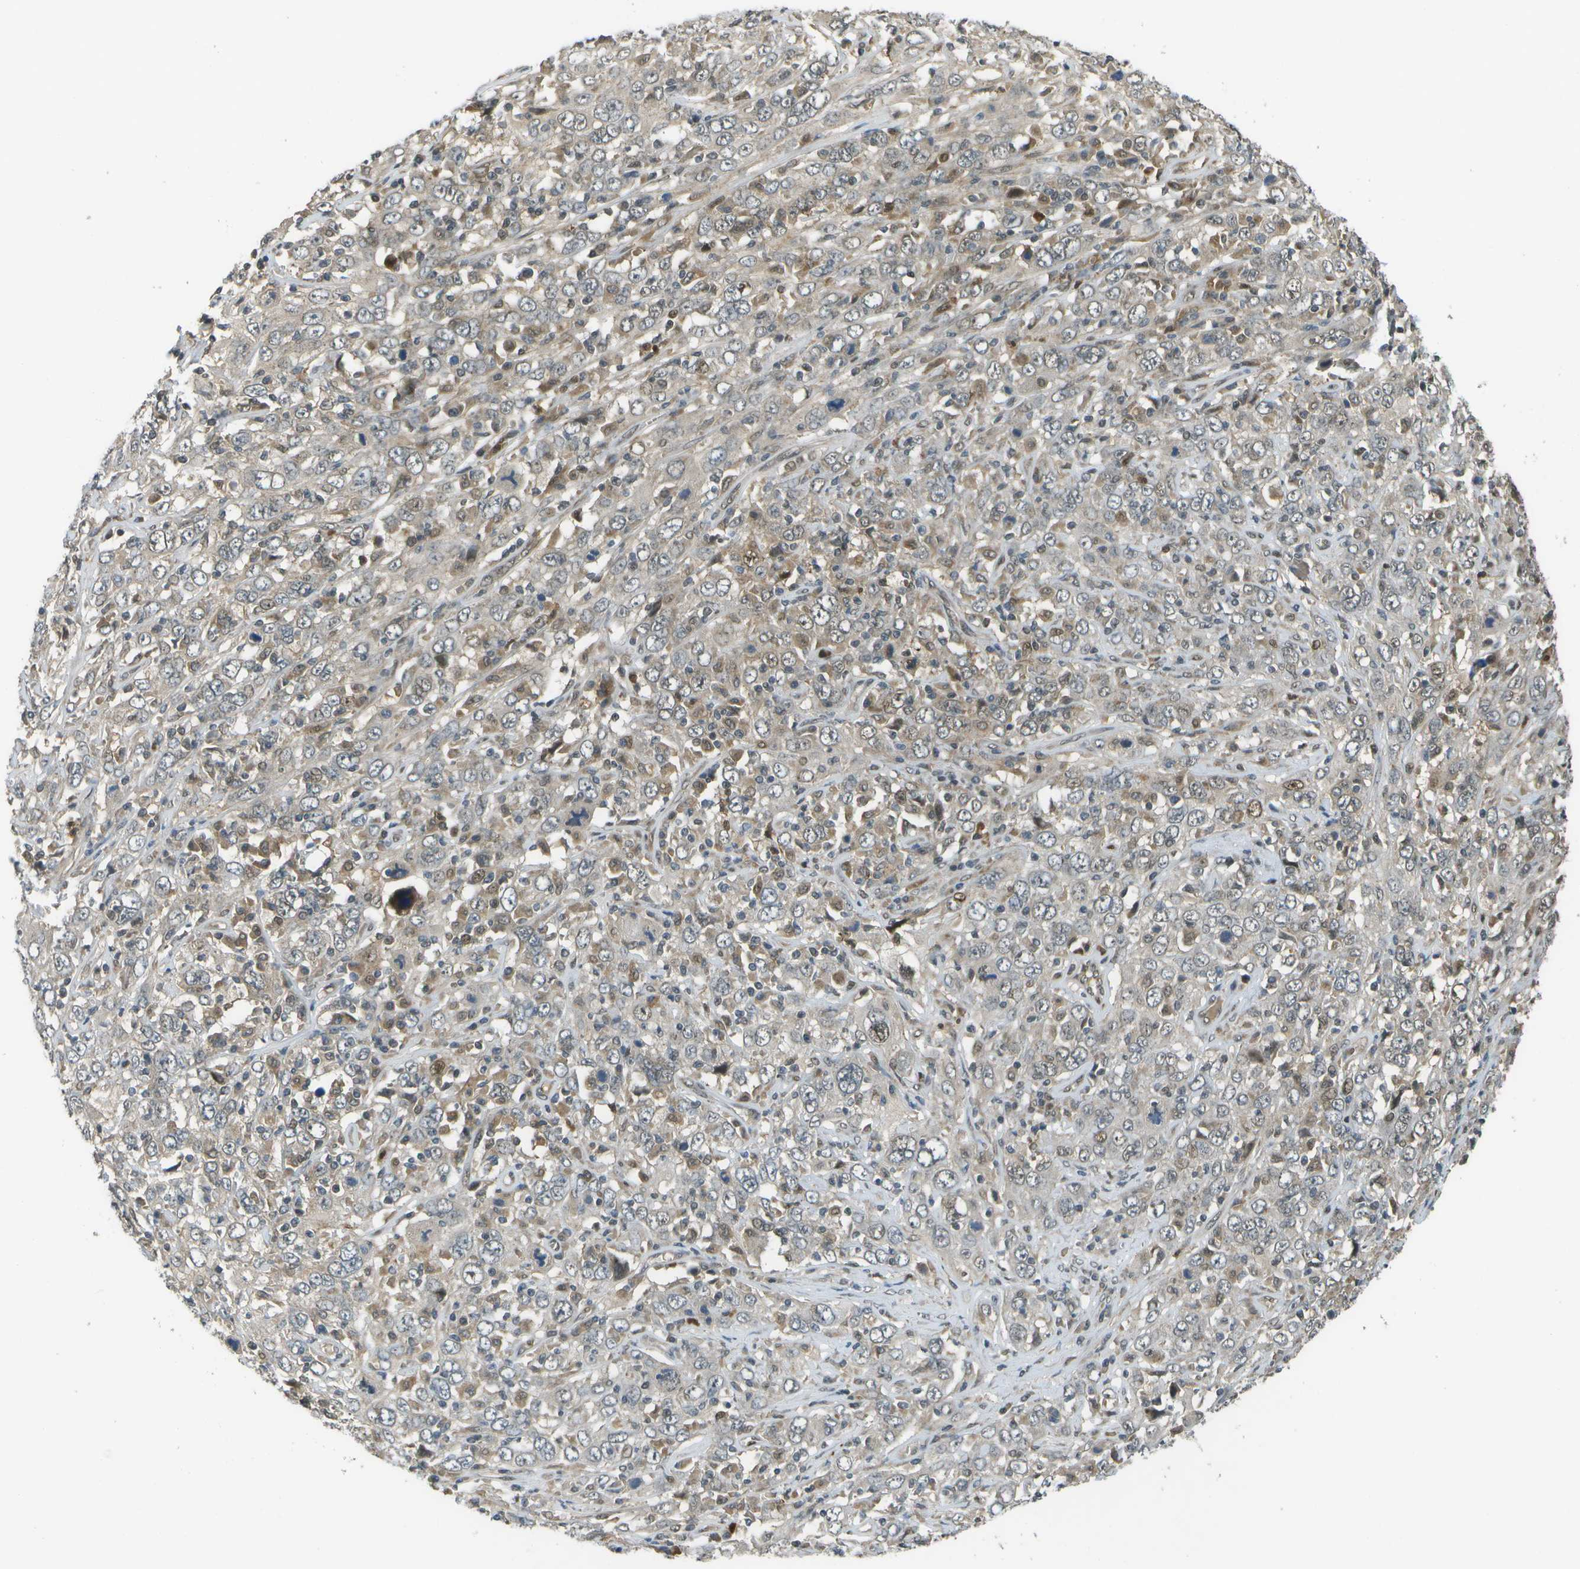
{"staining": {"intensity": "moderate", "quantity": "<25%", "location": "cytoplasmic/membranous,nuclear"}, "tissue": "cervical cancer", "cell_type": "Tumor cells", "image_type": "cancer", "snomed": [{"axis": "morphology", "description": "Squamous cell carcinoma, NOS"}, {"axis": "topography", "description": "Cervix"}], "caption": "Moderate cytoplasmic/membranous and nuclear staining for a protein is appreciated in about <25% of tumor cells of cervical squamous cell carcinoma using immunohistochemistry (IHC).", "gene": "GANC", "patient": {"sex": "female", "age": 46}}